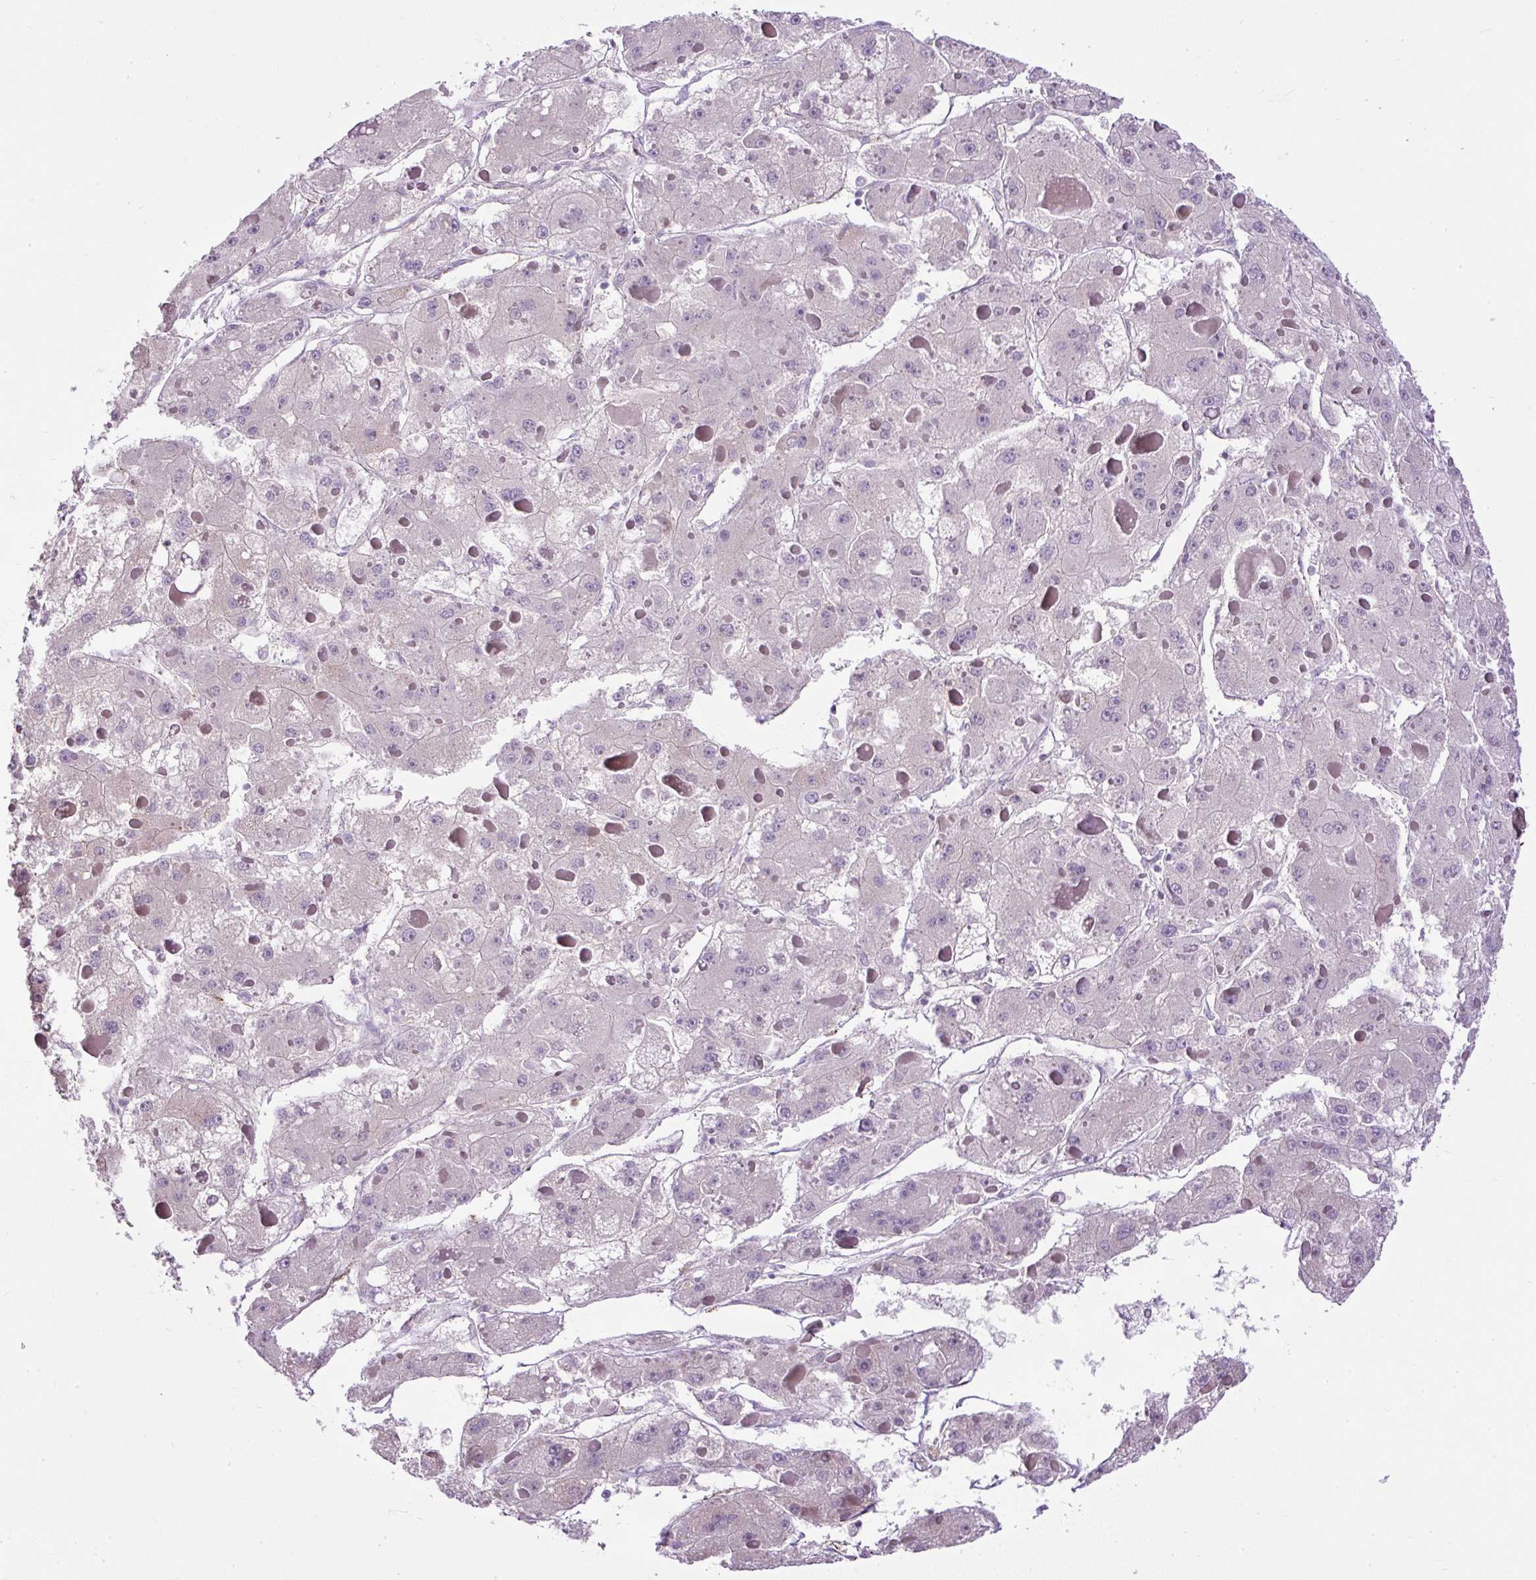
{"staining": {"intensity": "negative", "quantity": "none", "location": "none"}, "tissue": "liver cancer", "cell_type": "Tumor cells", "image_type": "cancer", "snomed": [{"axis": "morphology", "description": "Carcinoma, Hepatocellular, NOS"}, {"axis": "topography", "description": "Liver"}], "caption": "This is an immunohistochemistry histopathology image of human liver hepatocellular carcinoma. There is no staining in tumor cells.", "gene": "LEFTY2", "patient": {"sex": "female", "age": 73}}